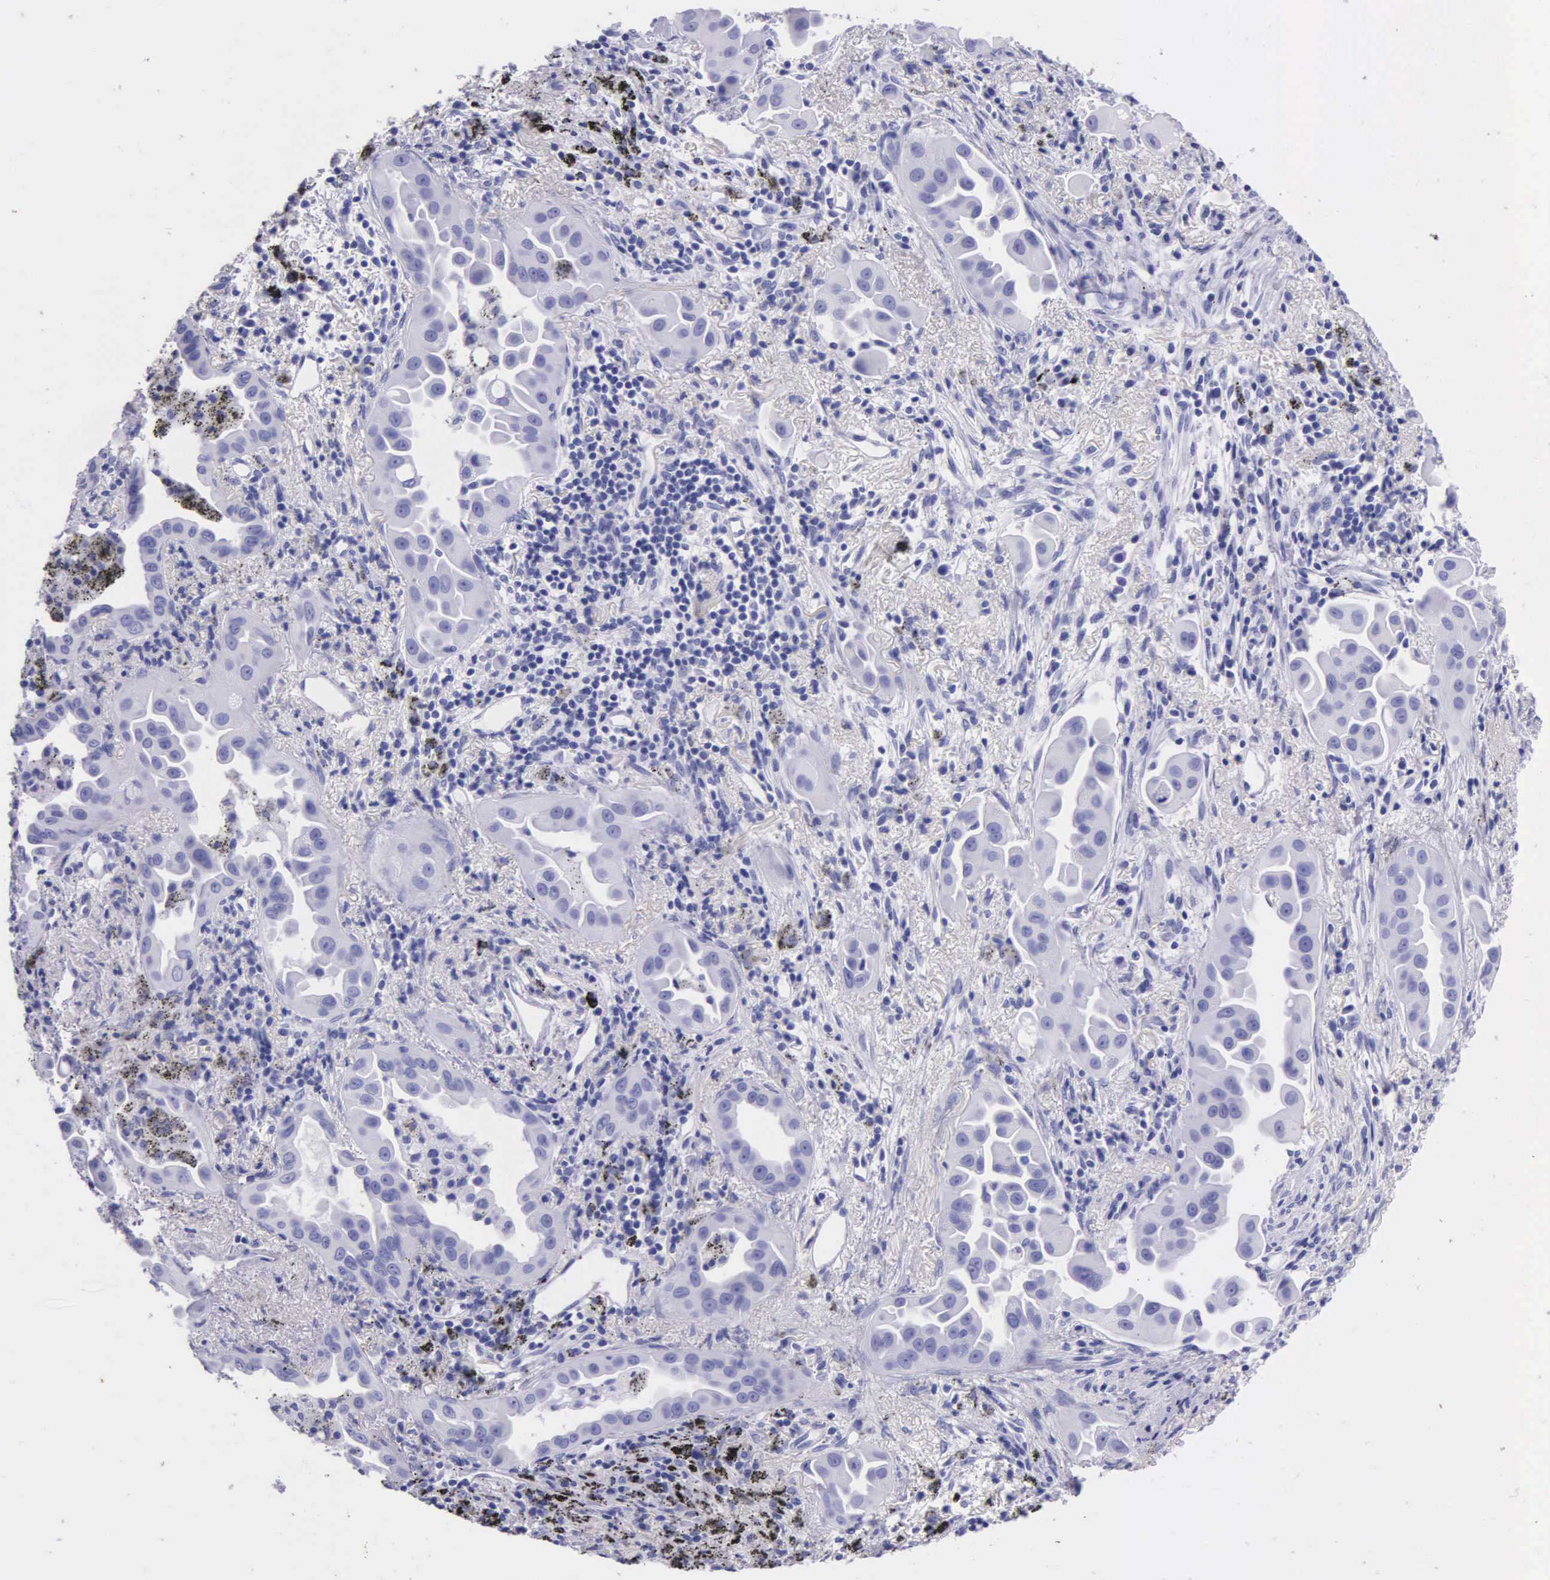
{"staining": {"intensity": "negative", "quantity": "none", "location": "none"}, "tissue": "lung cancer", "cell_type": "Tumor cells", "image_type": "cancer", "snomed": [{"axis": "morphology", "description": "Adenocarcinoma, NOS"}, {"axis": "topography", "description": "Lung"}], "caption": "High power microscopy photomicrograph of an immunohistochemistry photomicrograph of lung cancer, revealing no significant positivity in tumor cells. The staining was performed using DAB to visualize the protein expression in brown, while the nuclei were stained in blue with hematoxylin (Magnification: 20x).", "gene": "KLK3", "patient": {"sex": "male", "age": 68}}